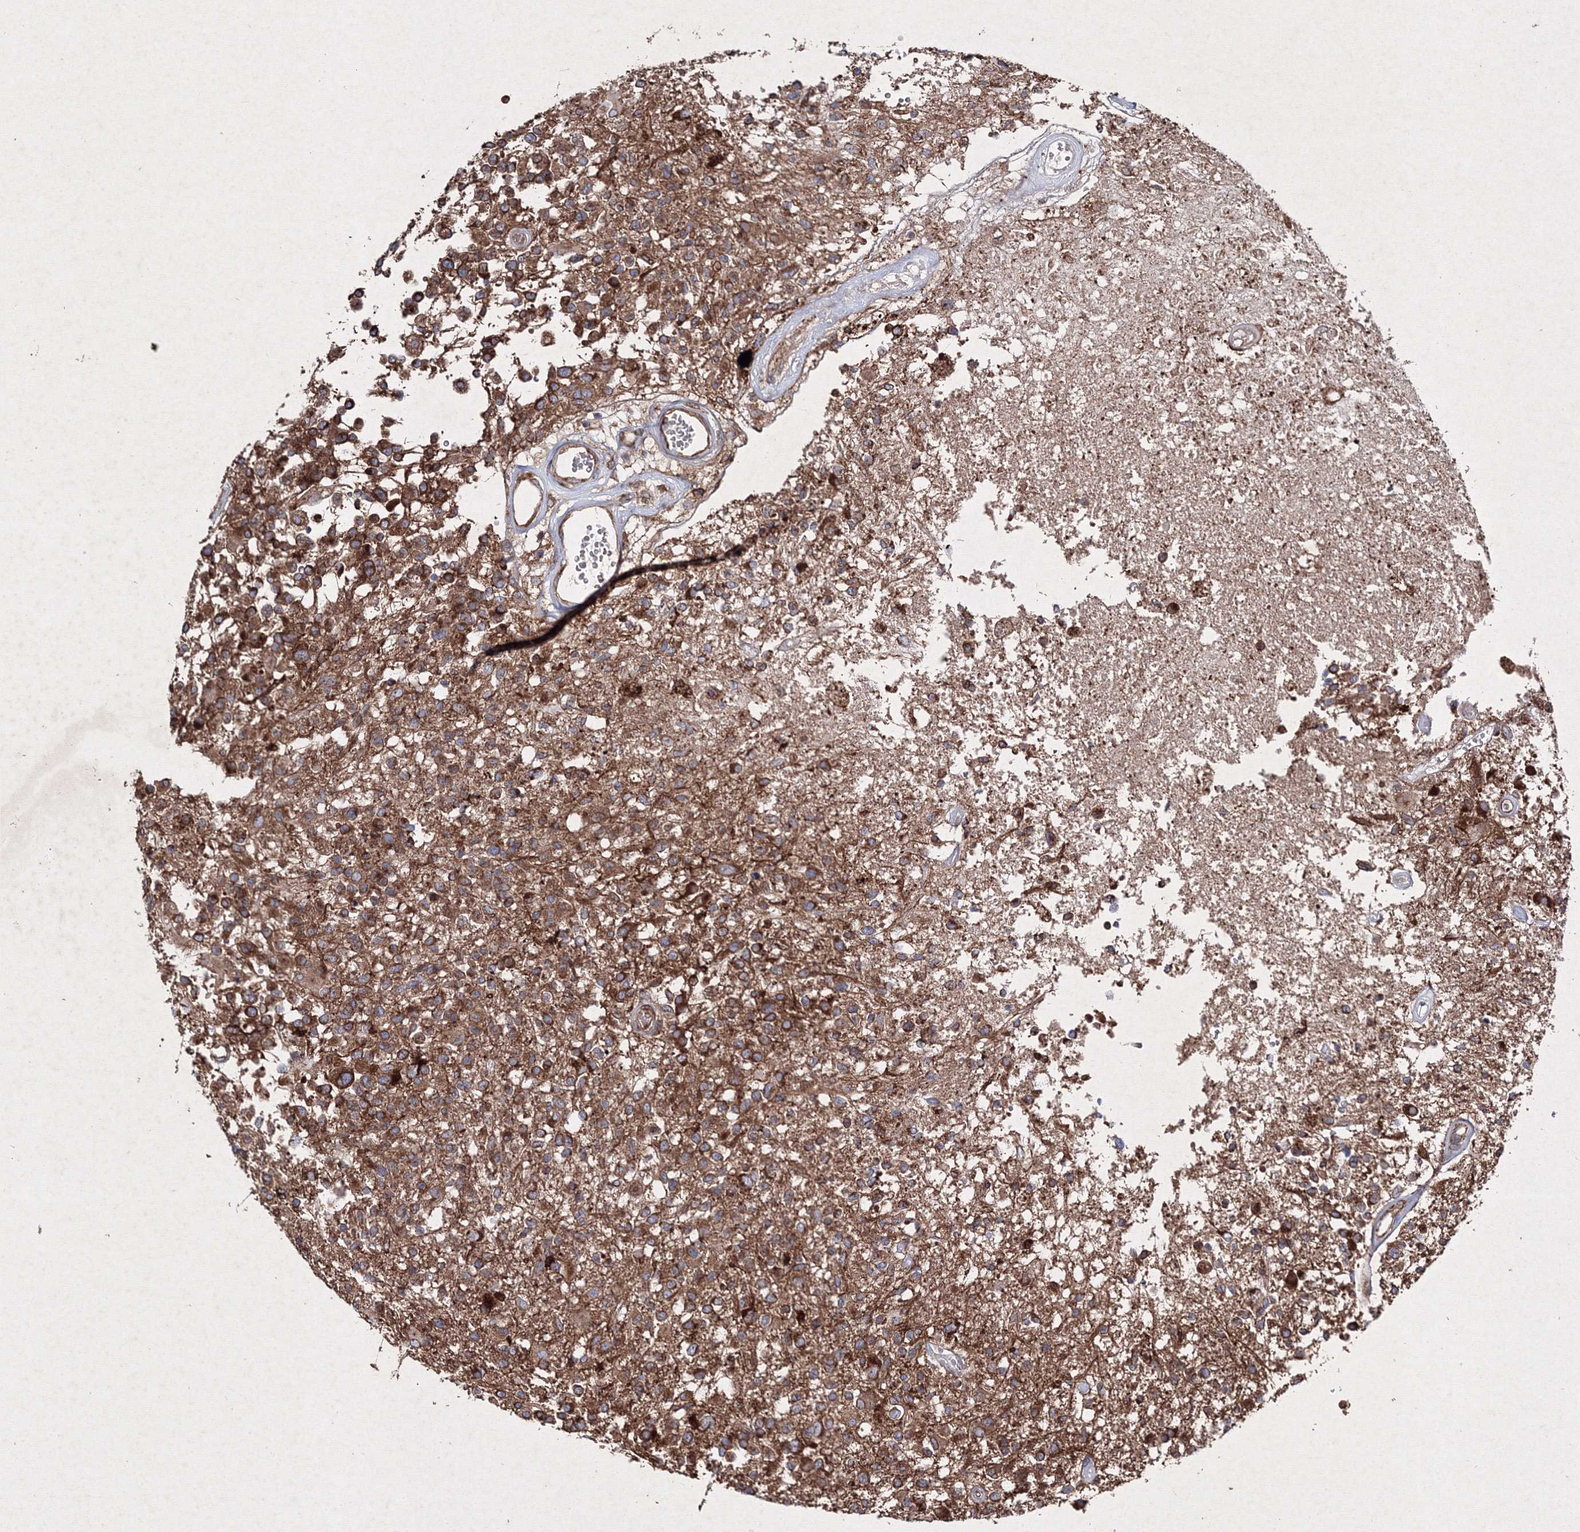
{"staining": {"intensity": "moderate", "quantity": ">75%", "location": "cytoplasmic/membranous"}, "tissue": "glioma", "cell_type": "Tumor cells", "image_type": "cancer", "snomed": [{"axis": "morphology", "description": "Glioma, malignant, High grade"}, {"axis": "morphology", "description": "Glioblastoma, NOS"}, {"axis": "topography", "description": "Brain"}], "caption": "IHC photomicrograph of human glioma stained for a protein (brown), which shows medium levels of moderate cytoplasmic/membranous positivity in approximately >75% of tumor cells.", "gene": "GFM1", "patient": {"sex": "male", "age": 60}}